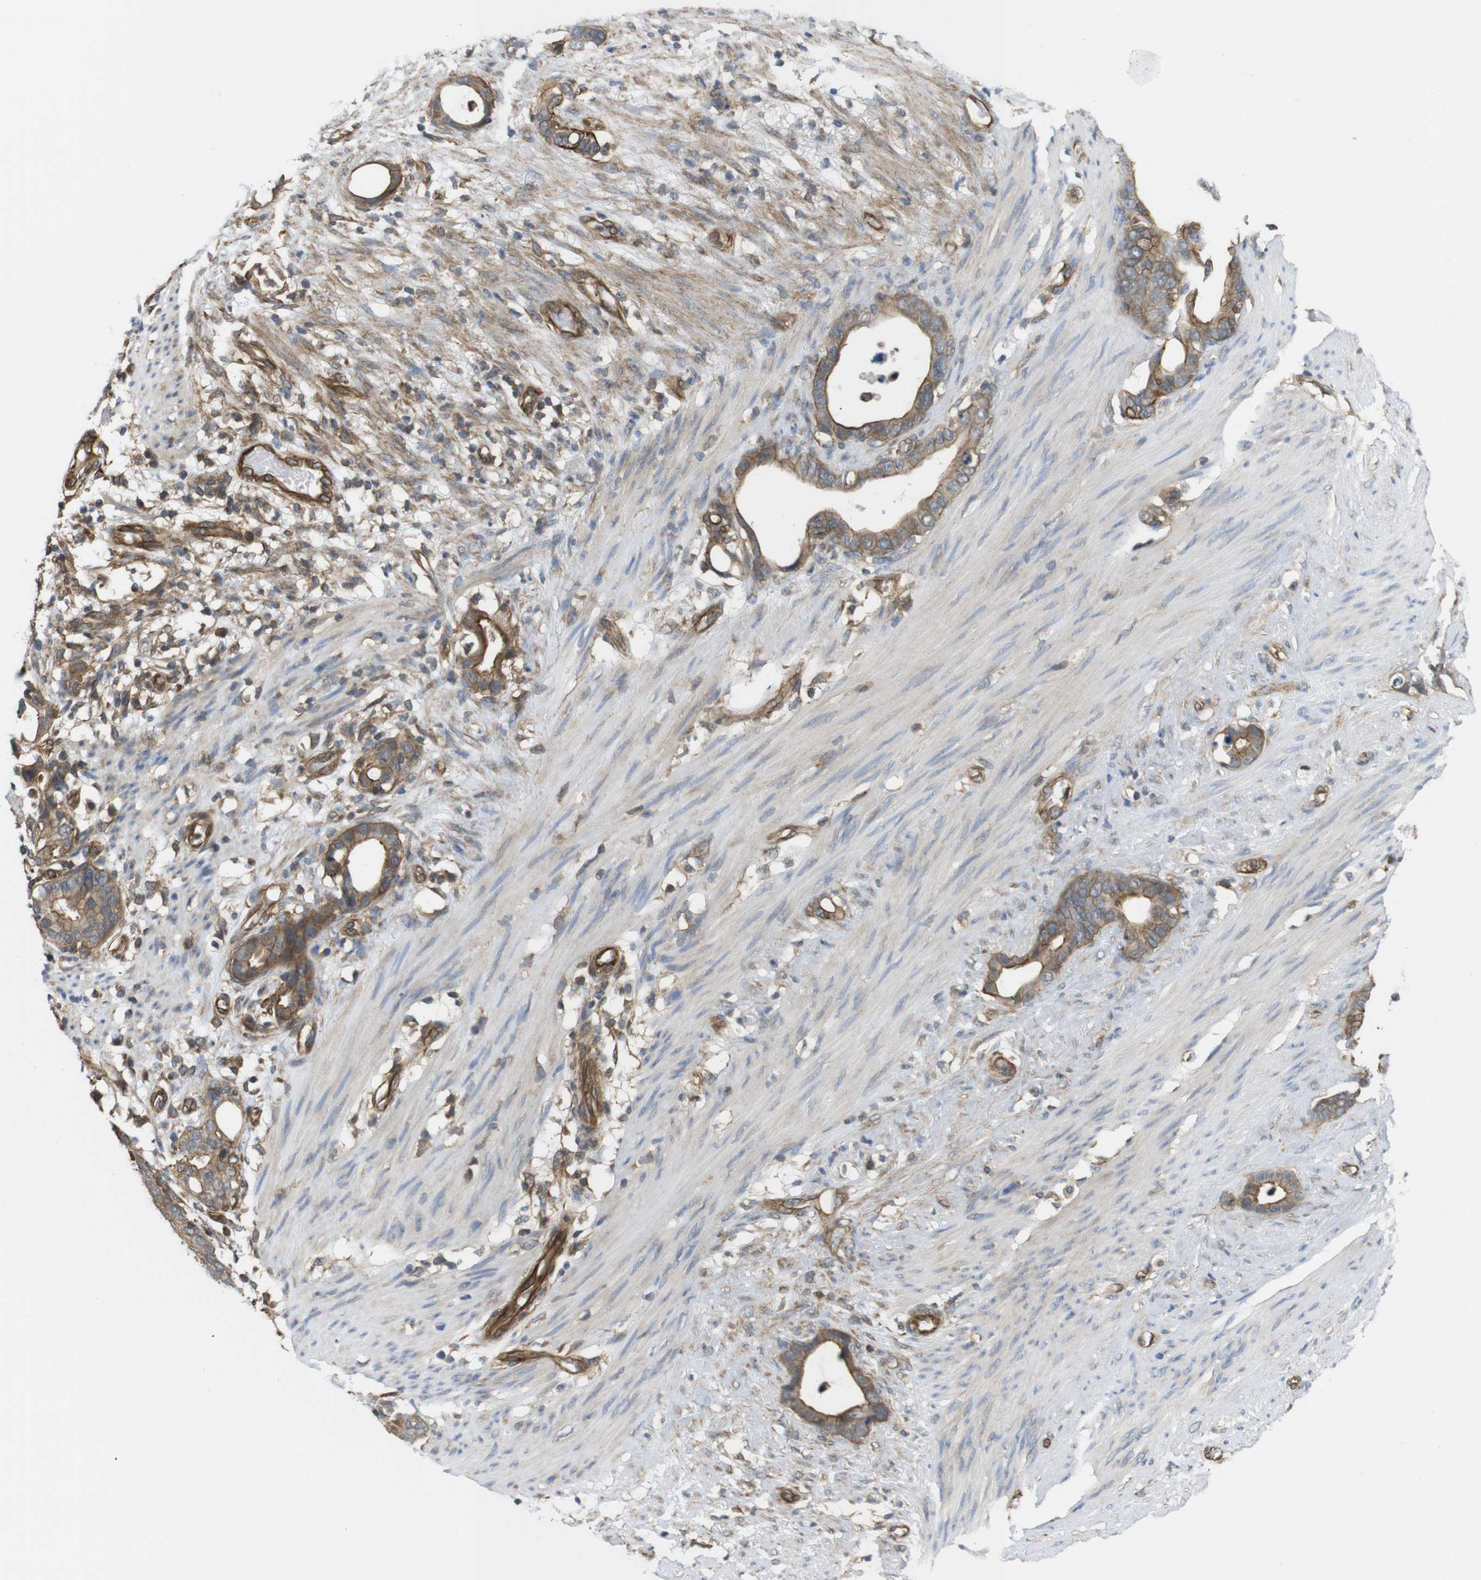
{"staining": {"intensity": "moderate", "quantity": ">75%", "location": "cytoplasmic/membranous"}, "tissue": "stomach cancer", "cell_type": "Tumor cells", "image_type": "cancer", "snomed": [{"axis": "morphology", "description": "Adenocarcinoma, NOS"}, {"axis": "topography", "description": "Stomach"}], "caption": "Immunohistochemistry (IHC) of human adenocarcinoma (stomach) displays medium levels of moderate cytoplasmic/membranous staining in approximately >75% of tumor cells.", "gene": "ZDHHC5", "patient": {"sex": "female", "age": 75}}